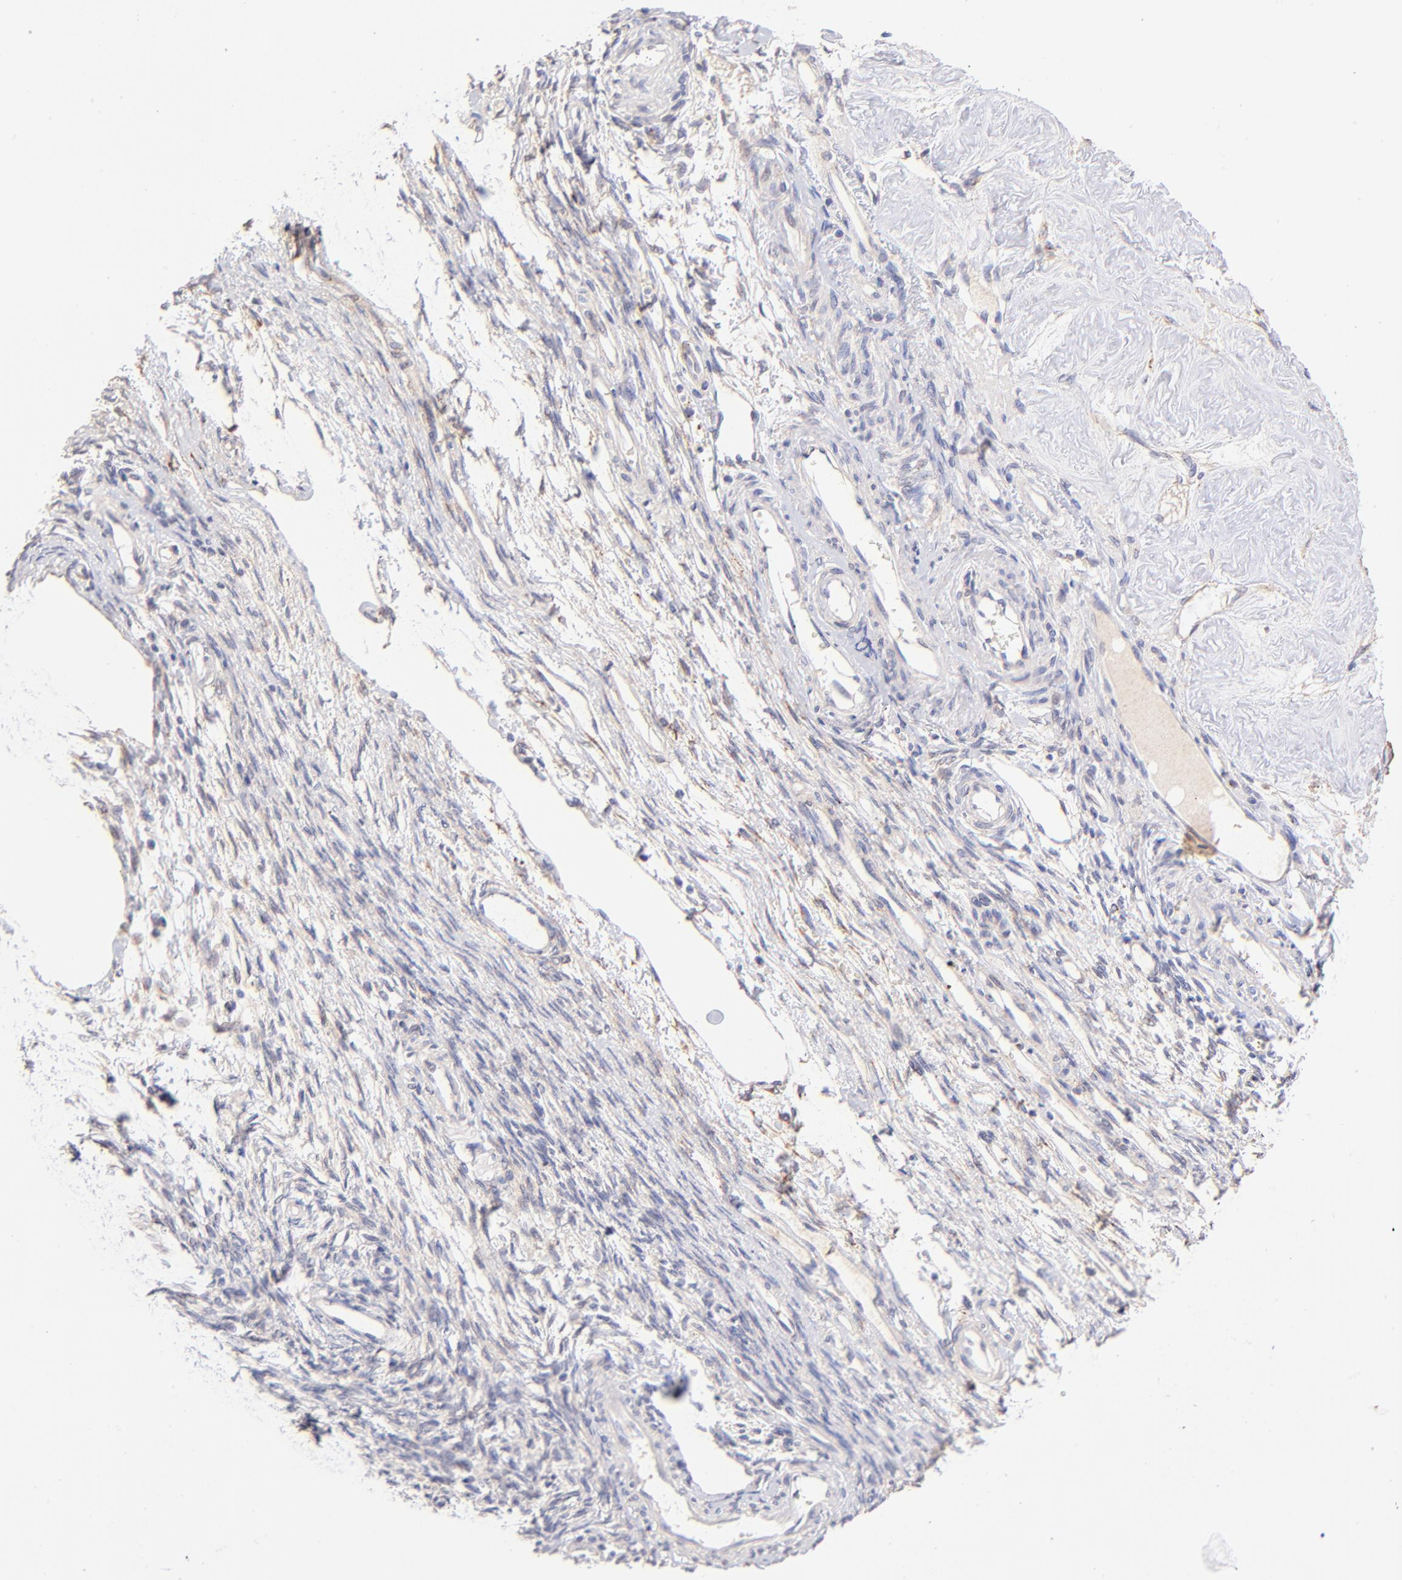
{"staining": {"intensity": "negative", "quantity": "none", "location": "none"}, "tissue": "ovarian cancer", "cell_type": "Tumor cells", "image_type": "cancer", "snomed": [{"axis": "morphology", "description": "Cystadenocarcinoma, mucinous, NOS"}, {"axis": "topography", "description": "Ovary"}], "caption": "The photomicrograph displays no significant expression in tumor cells of ovarian cancer (mucinous cystadenocarcinoma).", "gene": "SPARC", "patient": {"sex": "female", "age": 57}}